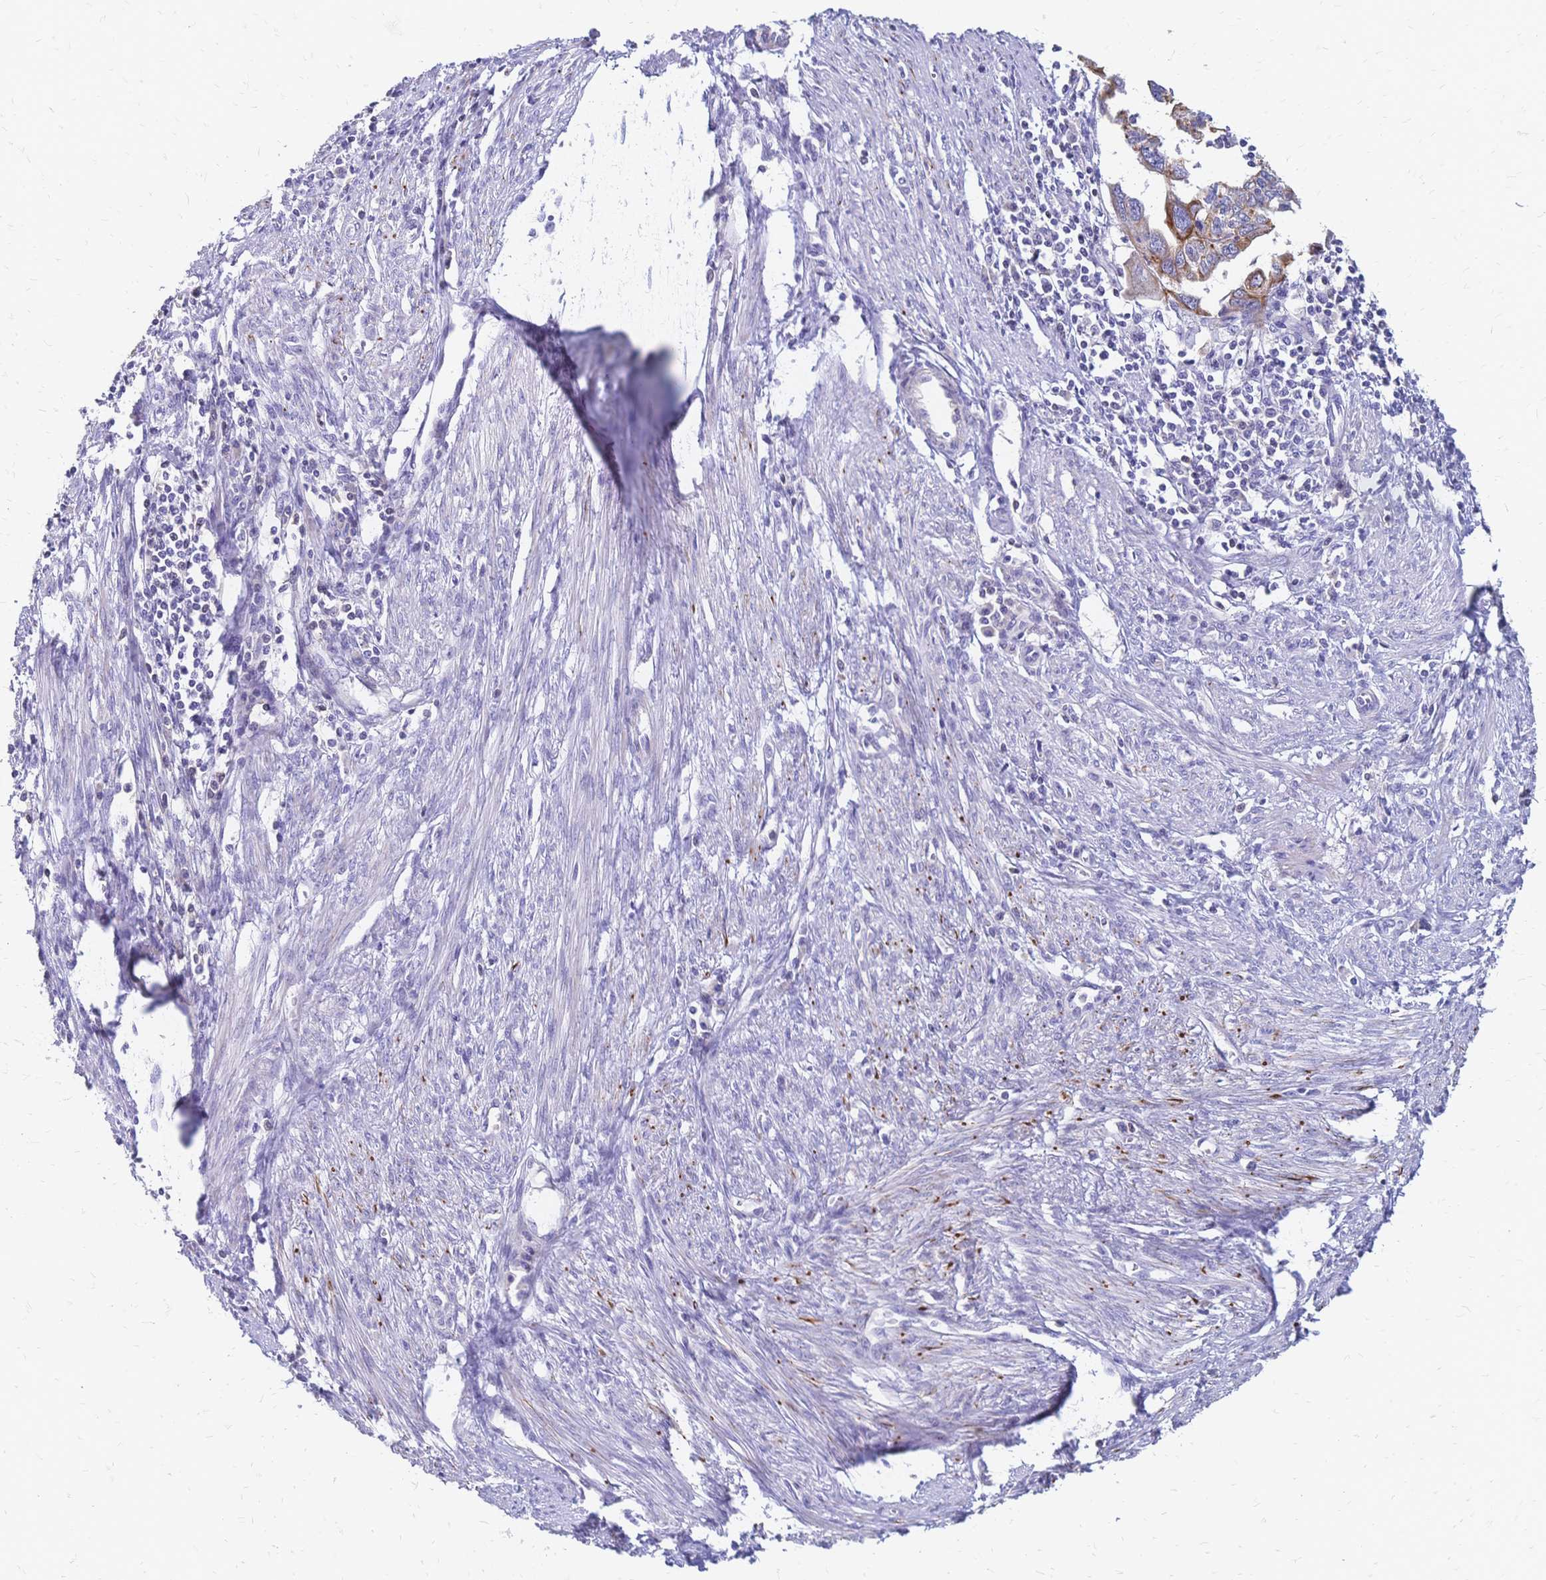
{"staining": {"intensity": "moderate", "quantity": "25%-75%", "location": "cytoplasmic/membranous"}, "tissue": "endometrial cancer", "cell_type": "Tumor cells", "image_type": "cancer", "snomed": [{"axis": "morphology", "description": "Adenocarcinoma, NOS"}, {"axis": "topography", "description": "Endometrium"}], "caption": "Human endometrial adenocarcinoma stained with a protein marker reveals moderate staining in tumor cells.", "gene": "DTNB", "patient": {"sex": "female", "age": 73}}